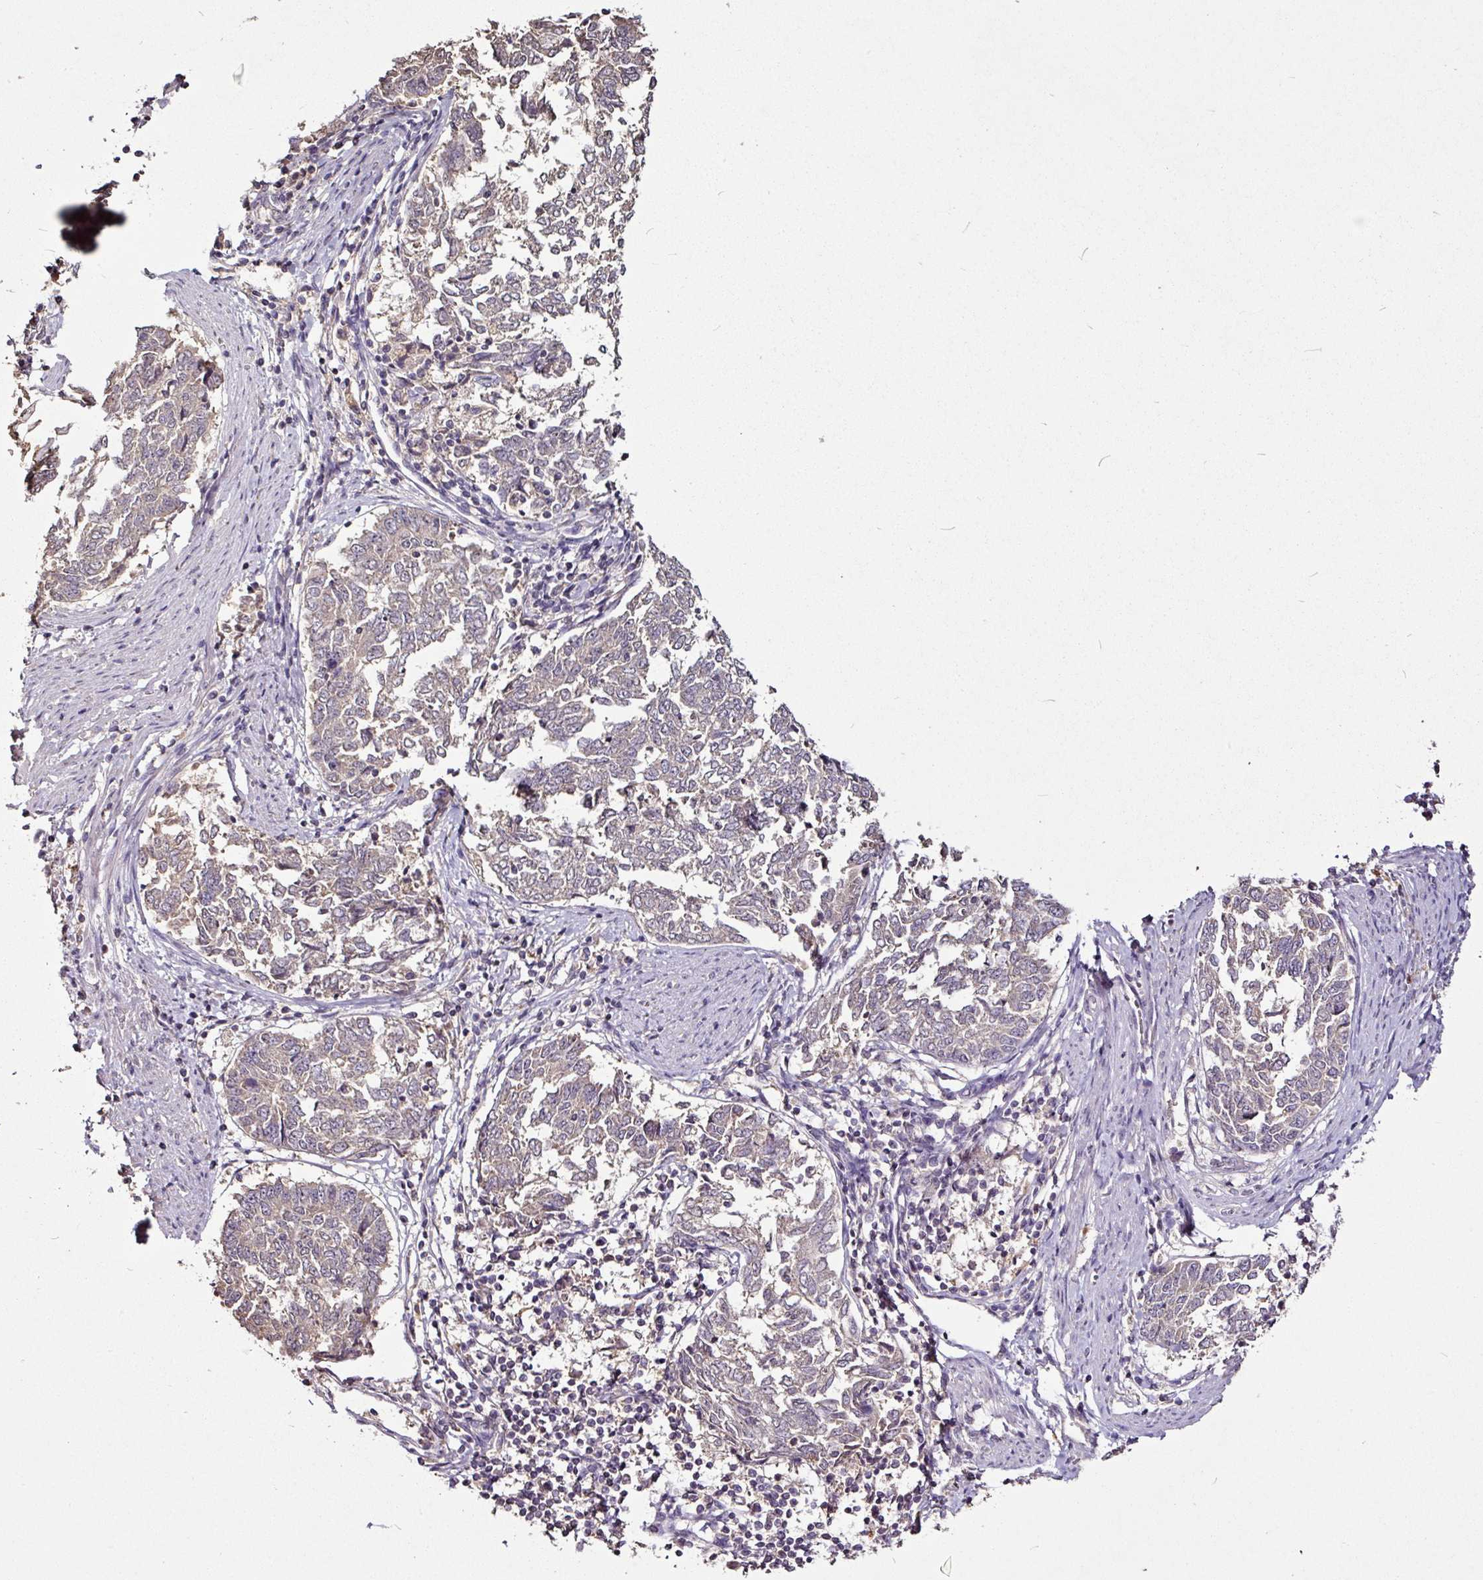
{"staining": {"intensity": "weak", "quantity": "<25%", "location": "cytoplasmic/membranous"}, "tissue": "endometrial cancer", "cell_type": "Tumor cells", "image_type": "cancer", "snomed": [{"axis": "morphology", "description": "Adenocarcinoma, NOS"}, {"axis": "topography", "description": "Endometrium"}], "caption": "IHC photomicrograph of human adenocarcinoma (endometrial) stained for a protein (brown), which reveals no expression in tumor cells.", "gene": "RPL38", "patient": {"sex": "female", "age": 80}}